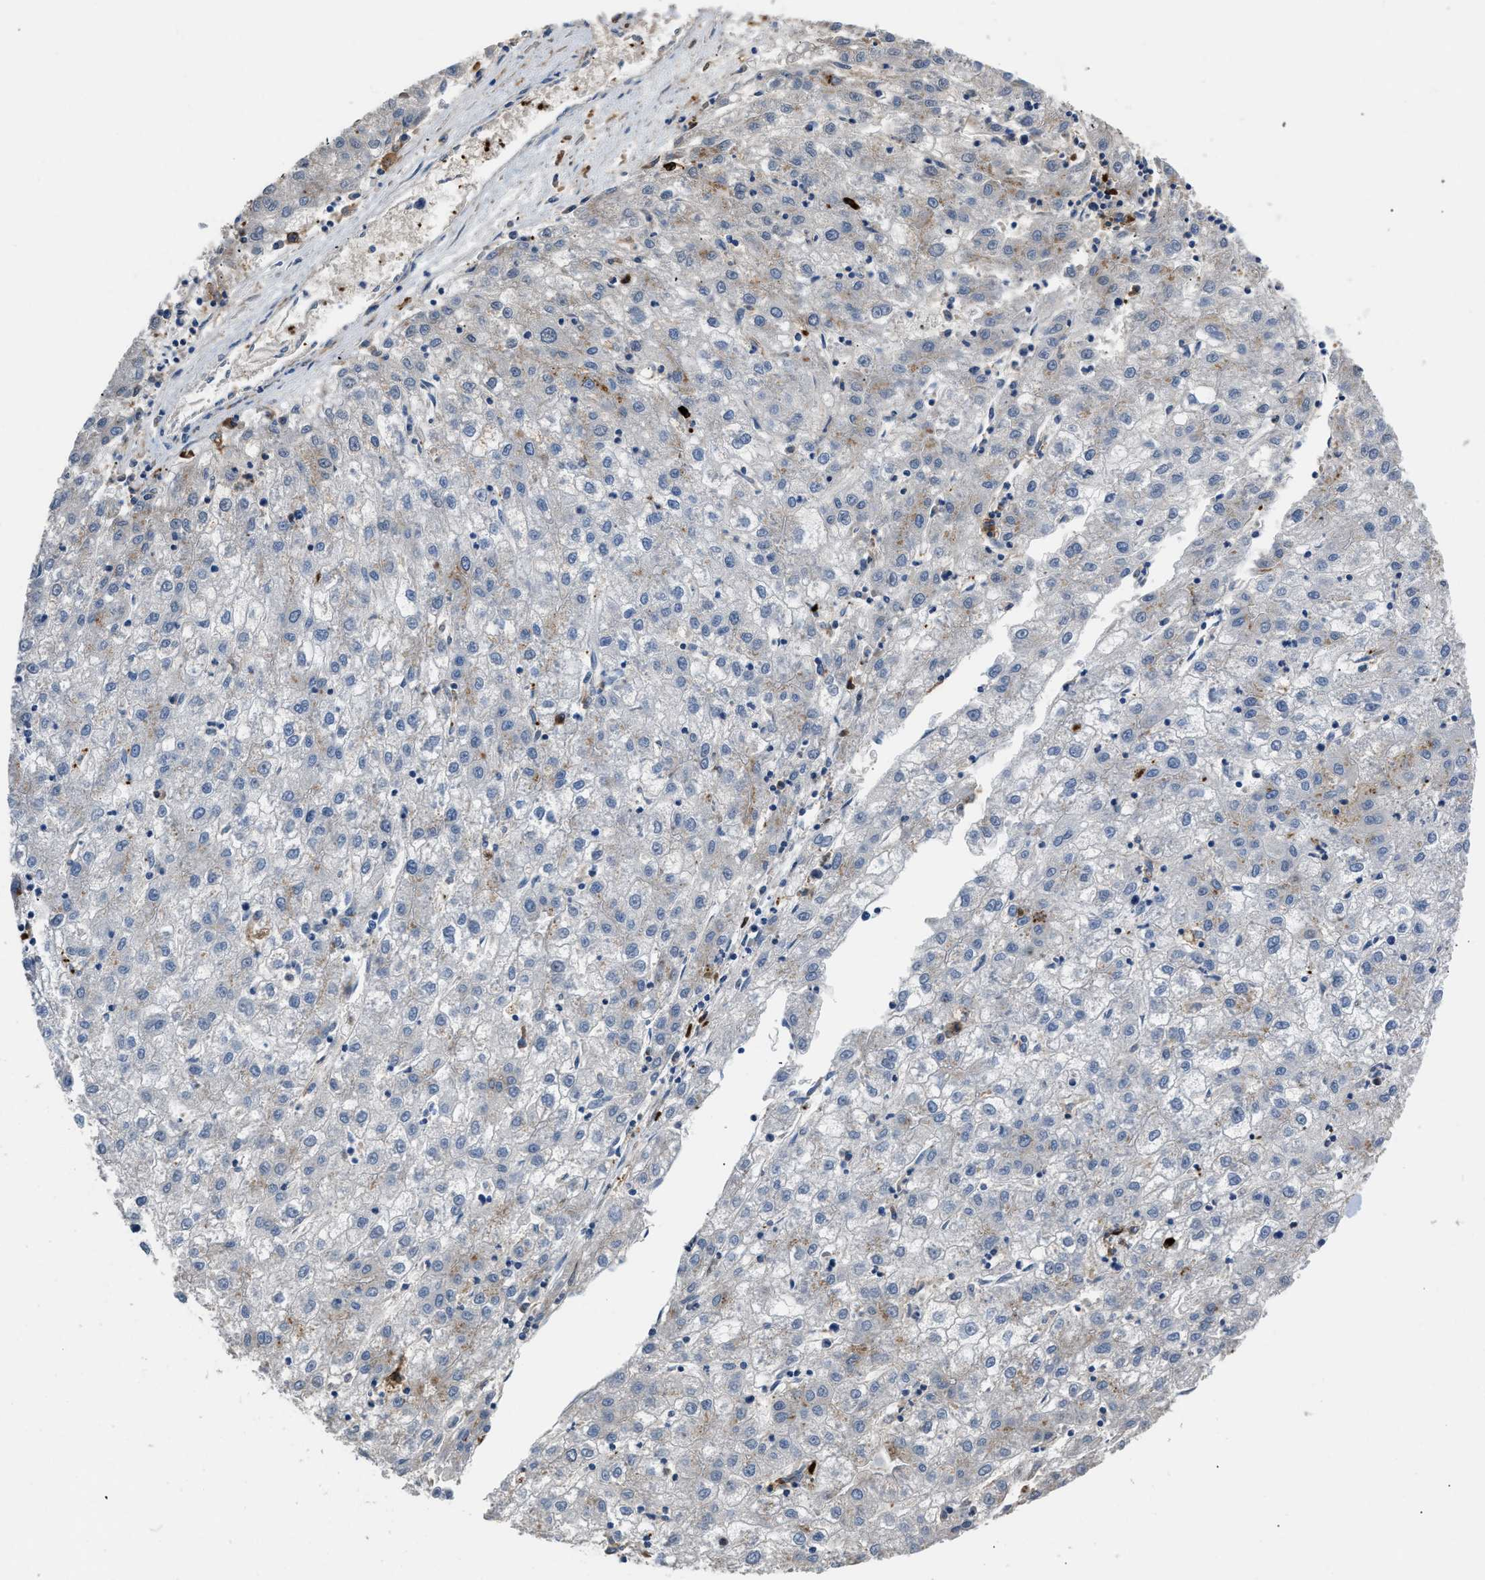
{"staining": {"intensity": "negative", "quantity": "none", "location": "none"}, "tissue": "liver cancer", "cell_type": "Tumor cells", "image_type": "cancer", "snomed": [{"axis": "morphology", "description": "Carcinoma, Hepatocellular, NOS"}, {"axis": "topography", "description": "Liver"}], "caption": "An image of liver cancer stained for a protein shows no brown staining in tumor cells. The staining was performed using DAB (3,3'-diaminobenzidine) to visualize the protein expression in brown, while the nuclei were stained in blue with hematoxylin (Magnification: 20x).", "gene": "FGF18", "patient": {"sex": "male", "age": 72}}